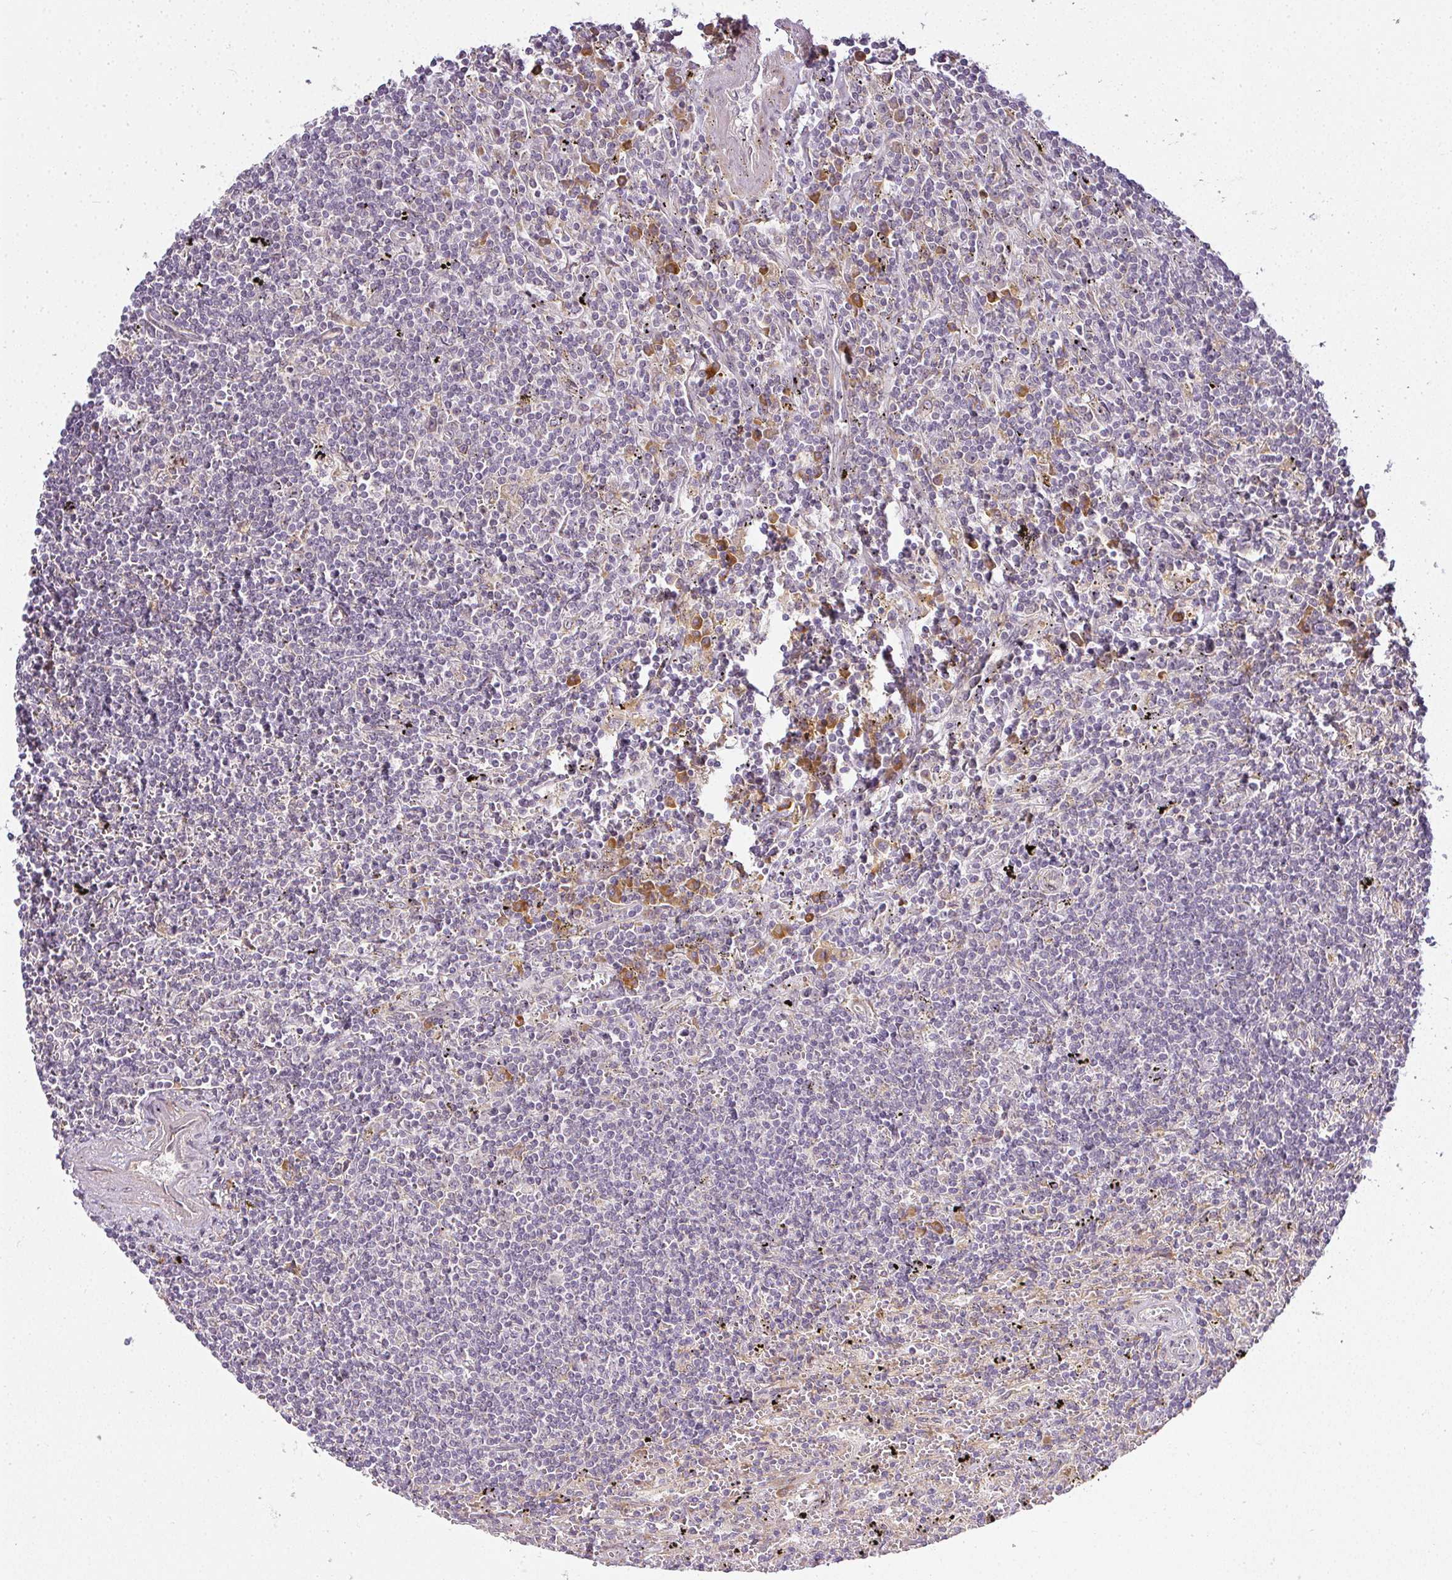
{"staining": {"intensity": "negative", "quantity": "none", "location": "none"}, "tissue": "lymphoma", "cell_type": "Tumor cells", "image_type": "cancer", "snomed": [{"axis": "morphology", "description": "Malignant lymphoma, non-Hodgkin's type, Low grade"}, {"axis": "topography", "description": "Spleen"}], "caption": "Immunohistochemical staining of lymphoma exhibits no significant positivity in tumor cells.", "gene": "MED19", "patient": {"sex": "male", "age": 76}}